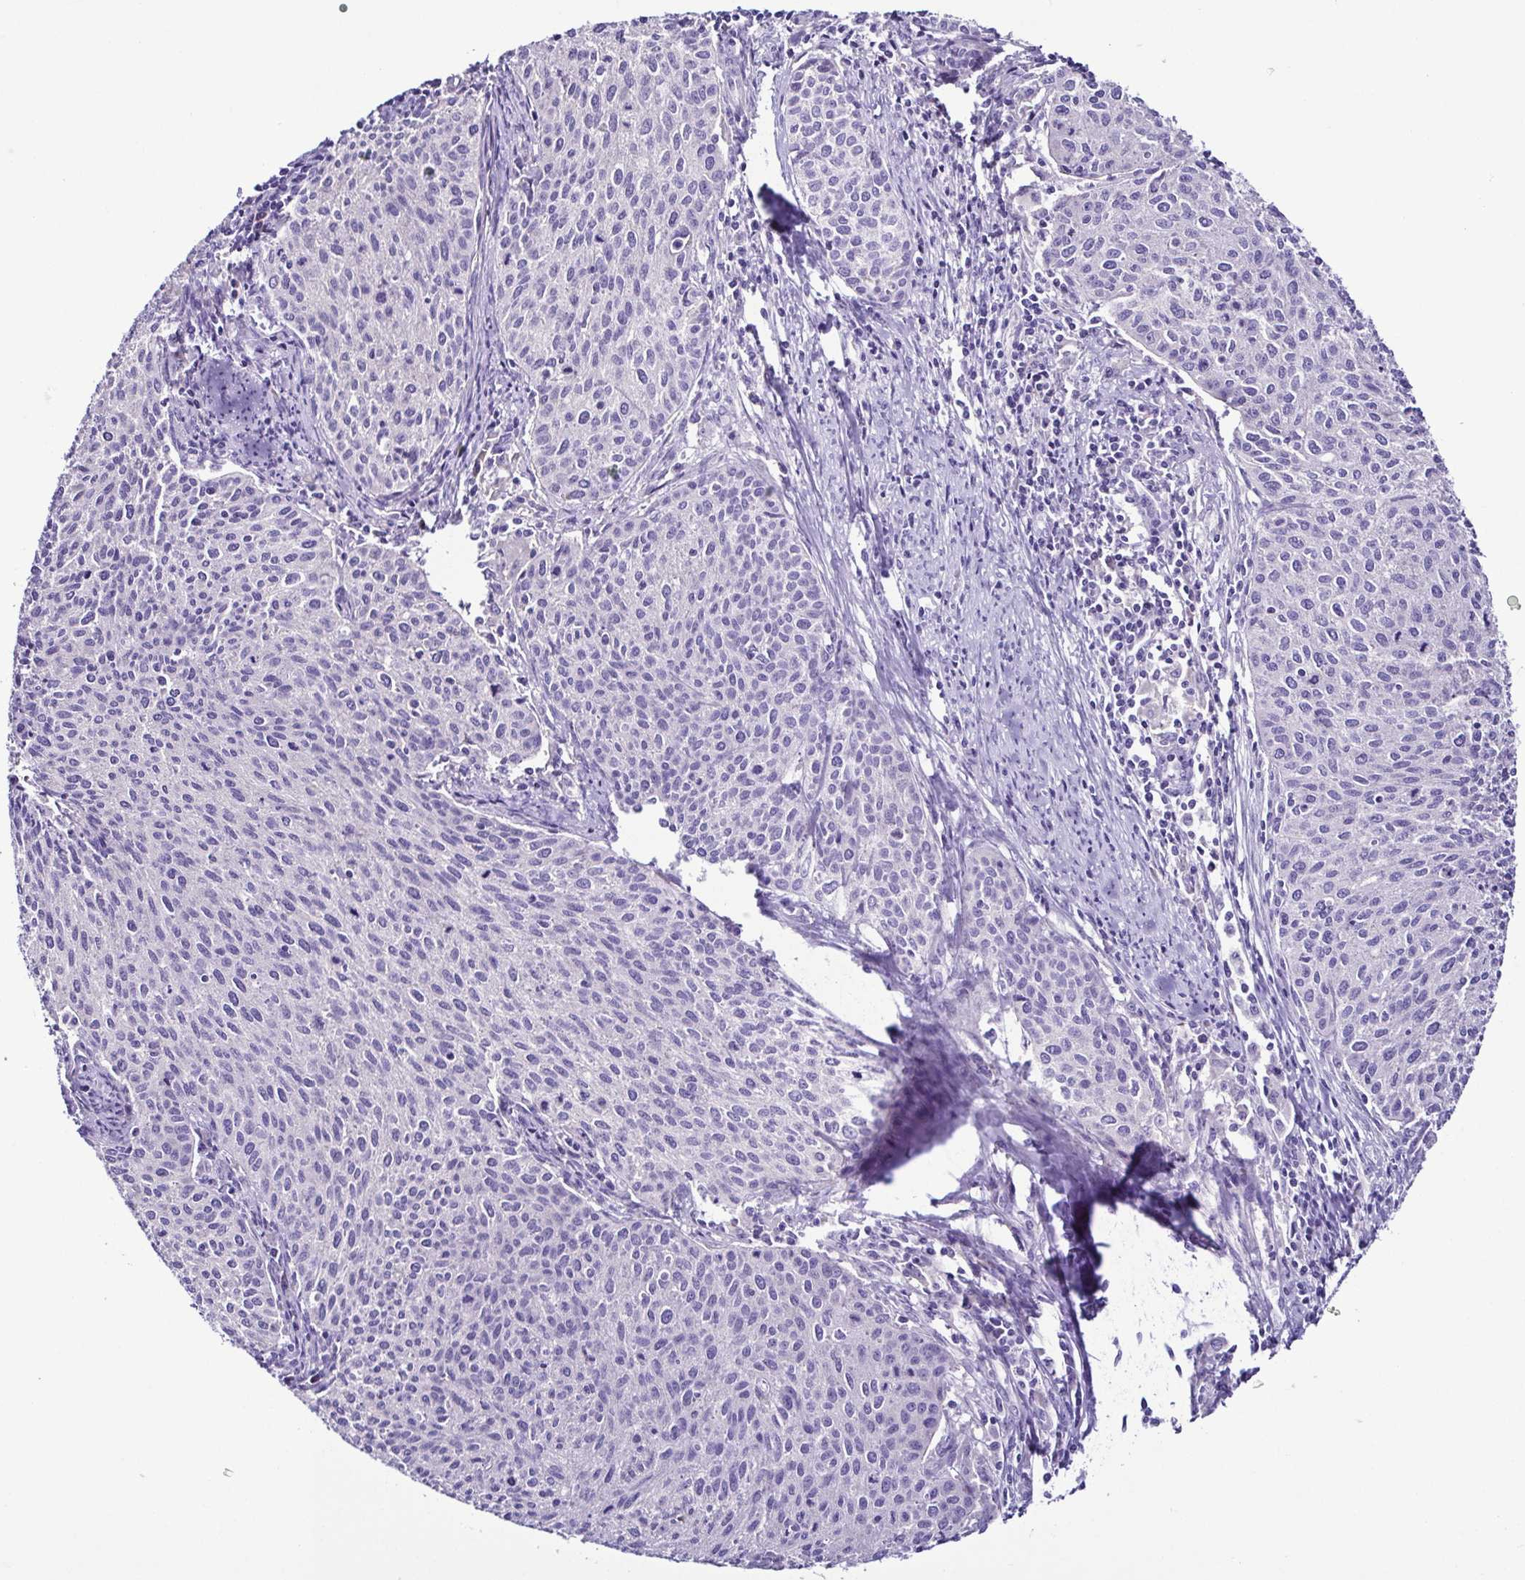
{"staining": {"intensity": "negative", "quantity": "none", "location": "none"}, "tissue": "cervical cancer", "cell_type": "Tumor cells", "image_type": "cancer", "snomed": [{"axis": "morphology", "description": "Squamous cell carcinoma, NOS"}, {"axis": "topography", "description": "Cervix"}], "caption": "DAB (3,3'-diaminobenzidine) immunohistochemical staining of squamous cell carcinoma (cervical) shows no significant staining in tumor cells.", "gene": "SRL", "patient": {"sex": "female", "age": 38}}